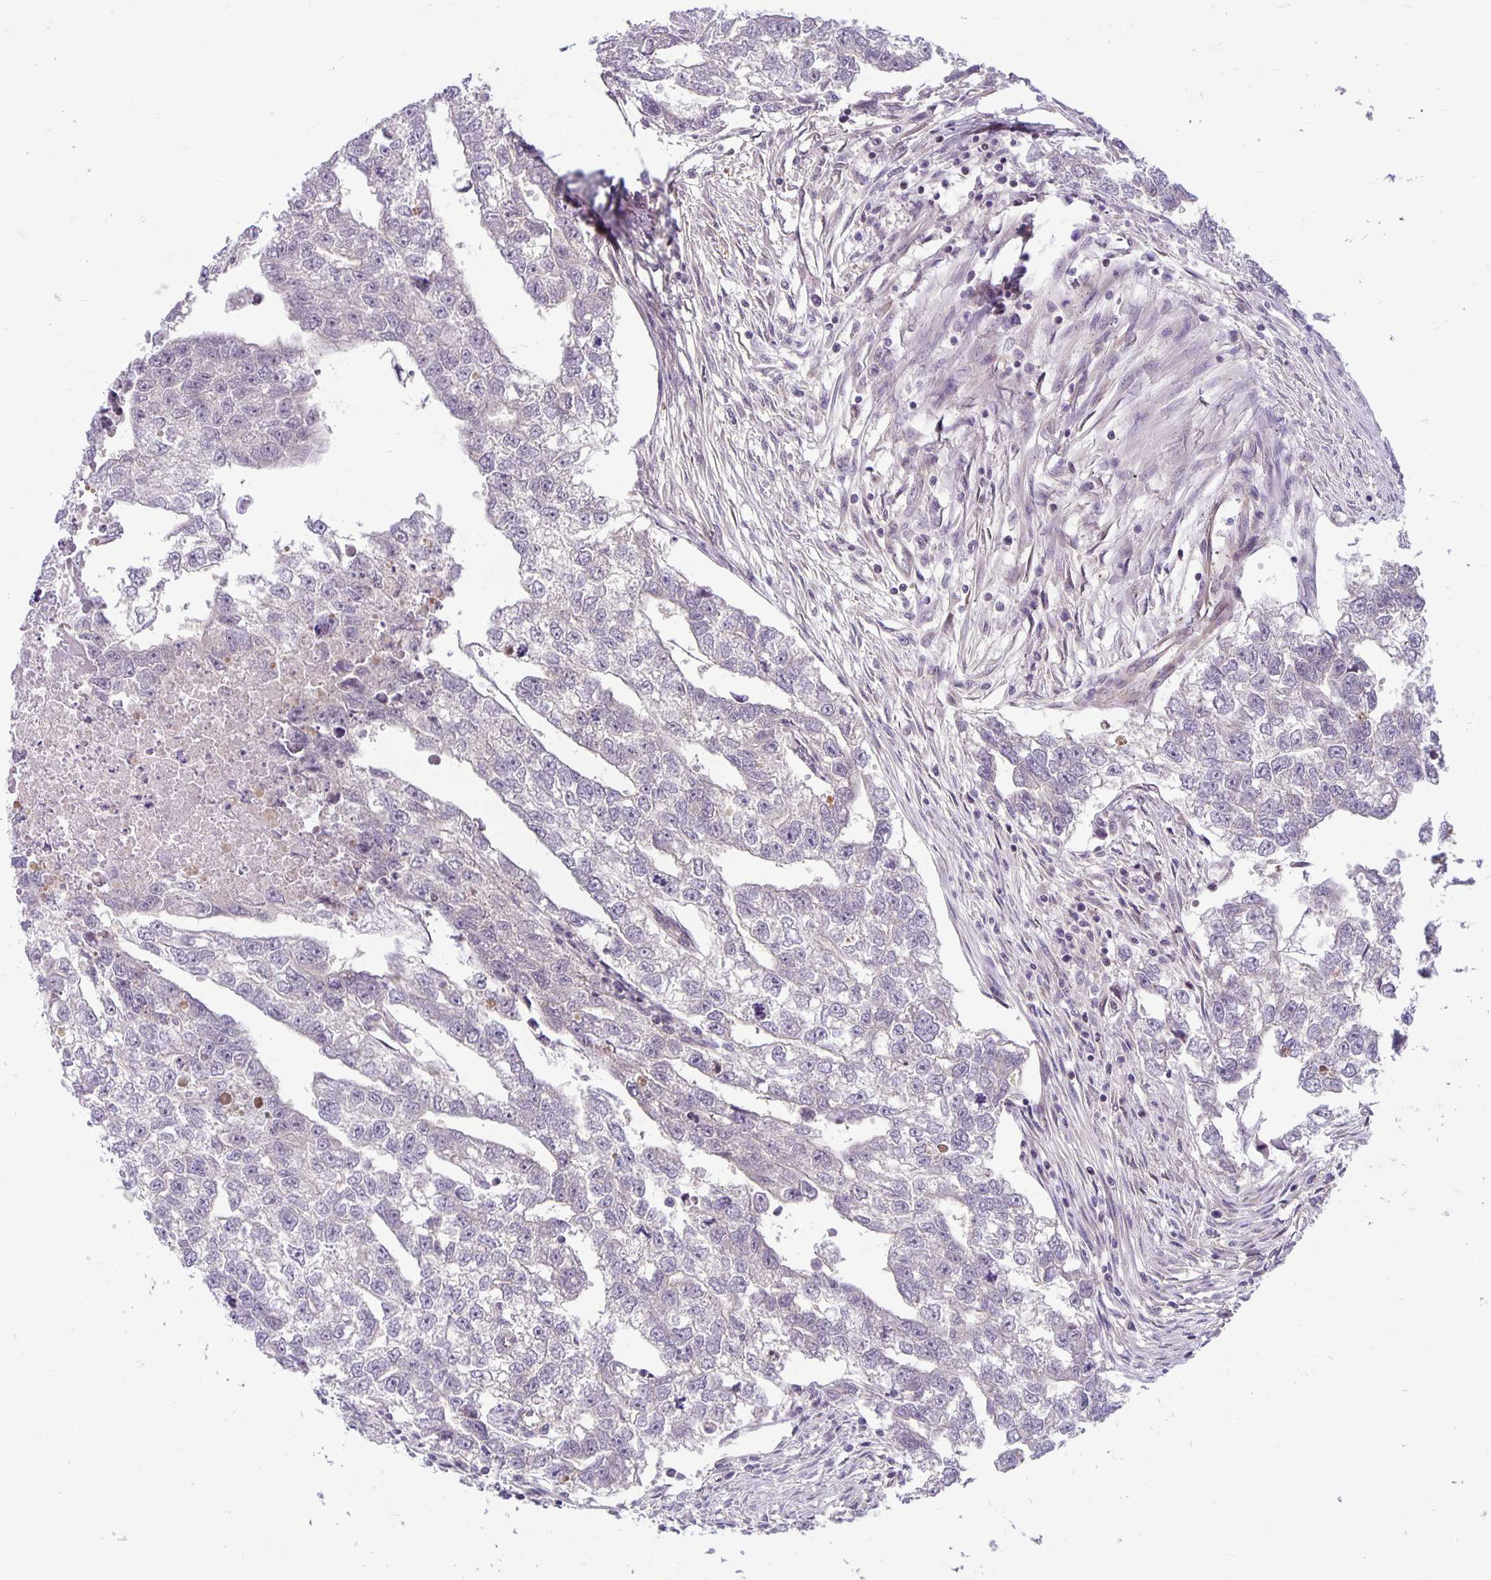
{"staining": {"intensity": "negative", "quantity": "none", "location": "none"}, "tissue": "testis cancer", "cell_type": "Tumor cells", "image_type": "cancer", "snomed": [{"axis": "morphology", "description": "Carcinoma, Embryonal, NOS"}, {"axis": "morphology", "description": "Teratoma, malignant, NOS"}, {"axis": "topography", "description": "Testis"}], "caption": "An IHC histopathology image of testis cancer (teratoma (malignant)) is shown. There is no staining in tumor cells of testis cancer (teratoma (malignant)).", "gene": "TAX1BP3", "patient": {"sex": "male", "age": 44}}